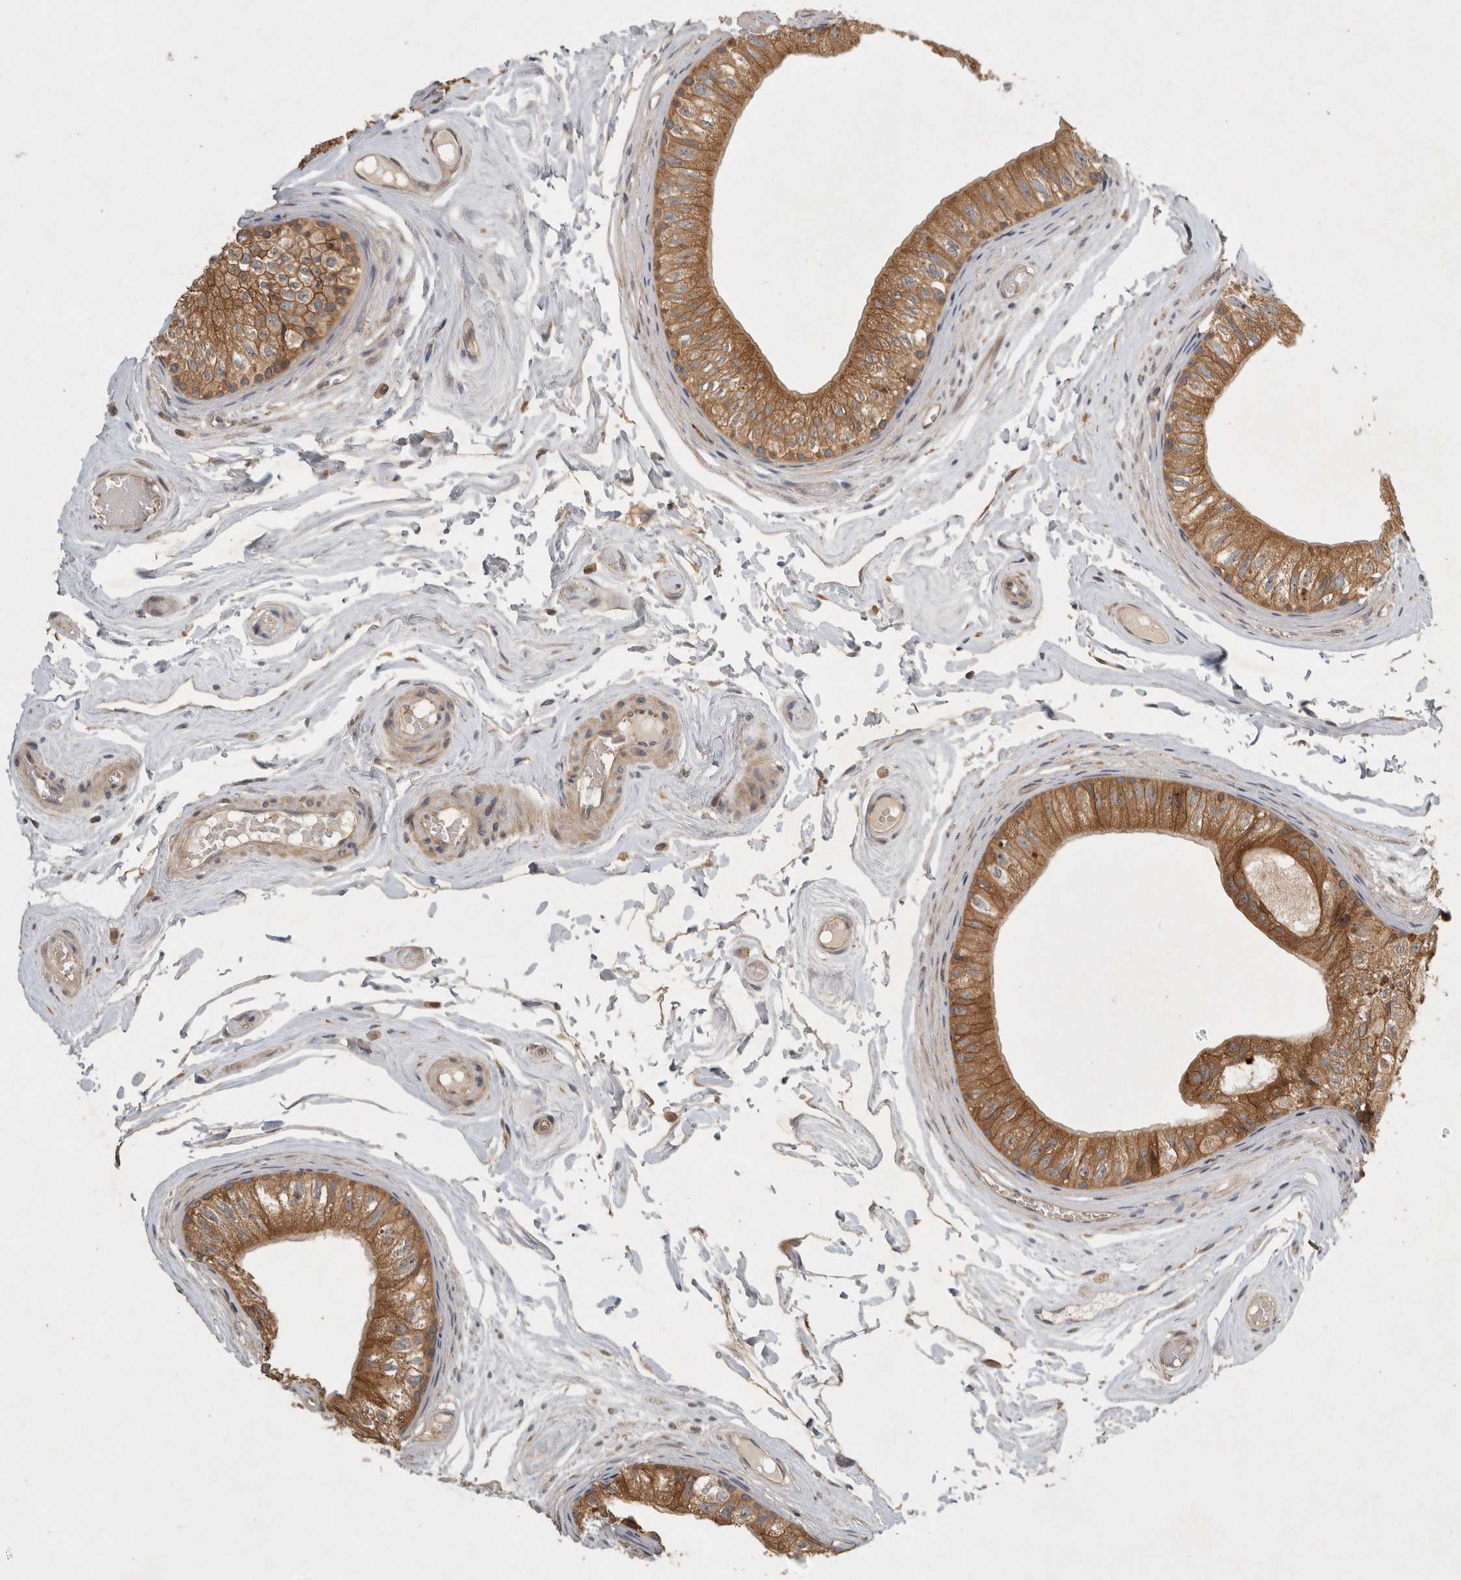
{"staining": {"intensity": "strong", "quantity": ">75%", "location": "cytoplasmic/membranous"}, "tissue": "epididymis", "cell_type": "Glandular cells", "image_type": "normal", "snomed": [{"axis": "morphology", "description": "Normal tissue, NOS"}, {"axis": "topography", "description": "Epididymis"}], "caption": "The micrograph shows immunohistochemical staining of normal epididymis. There is strong cytoplasmic/membranous staining is identified in approximately >75% of glandular cells.", "gene": "VEPH1", "patient": {"sex": "male", "age": 79}}